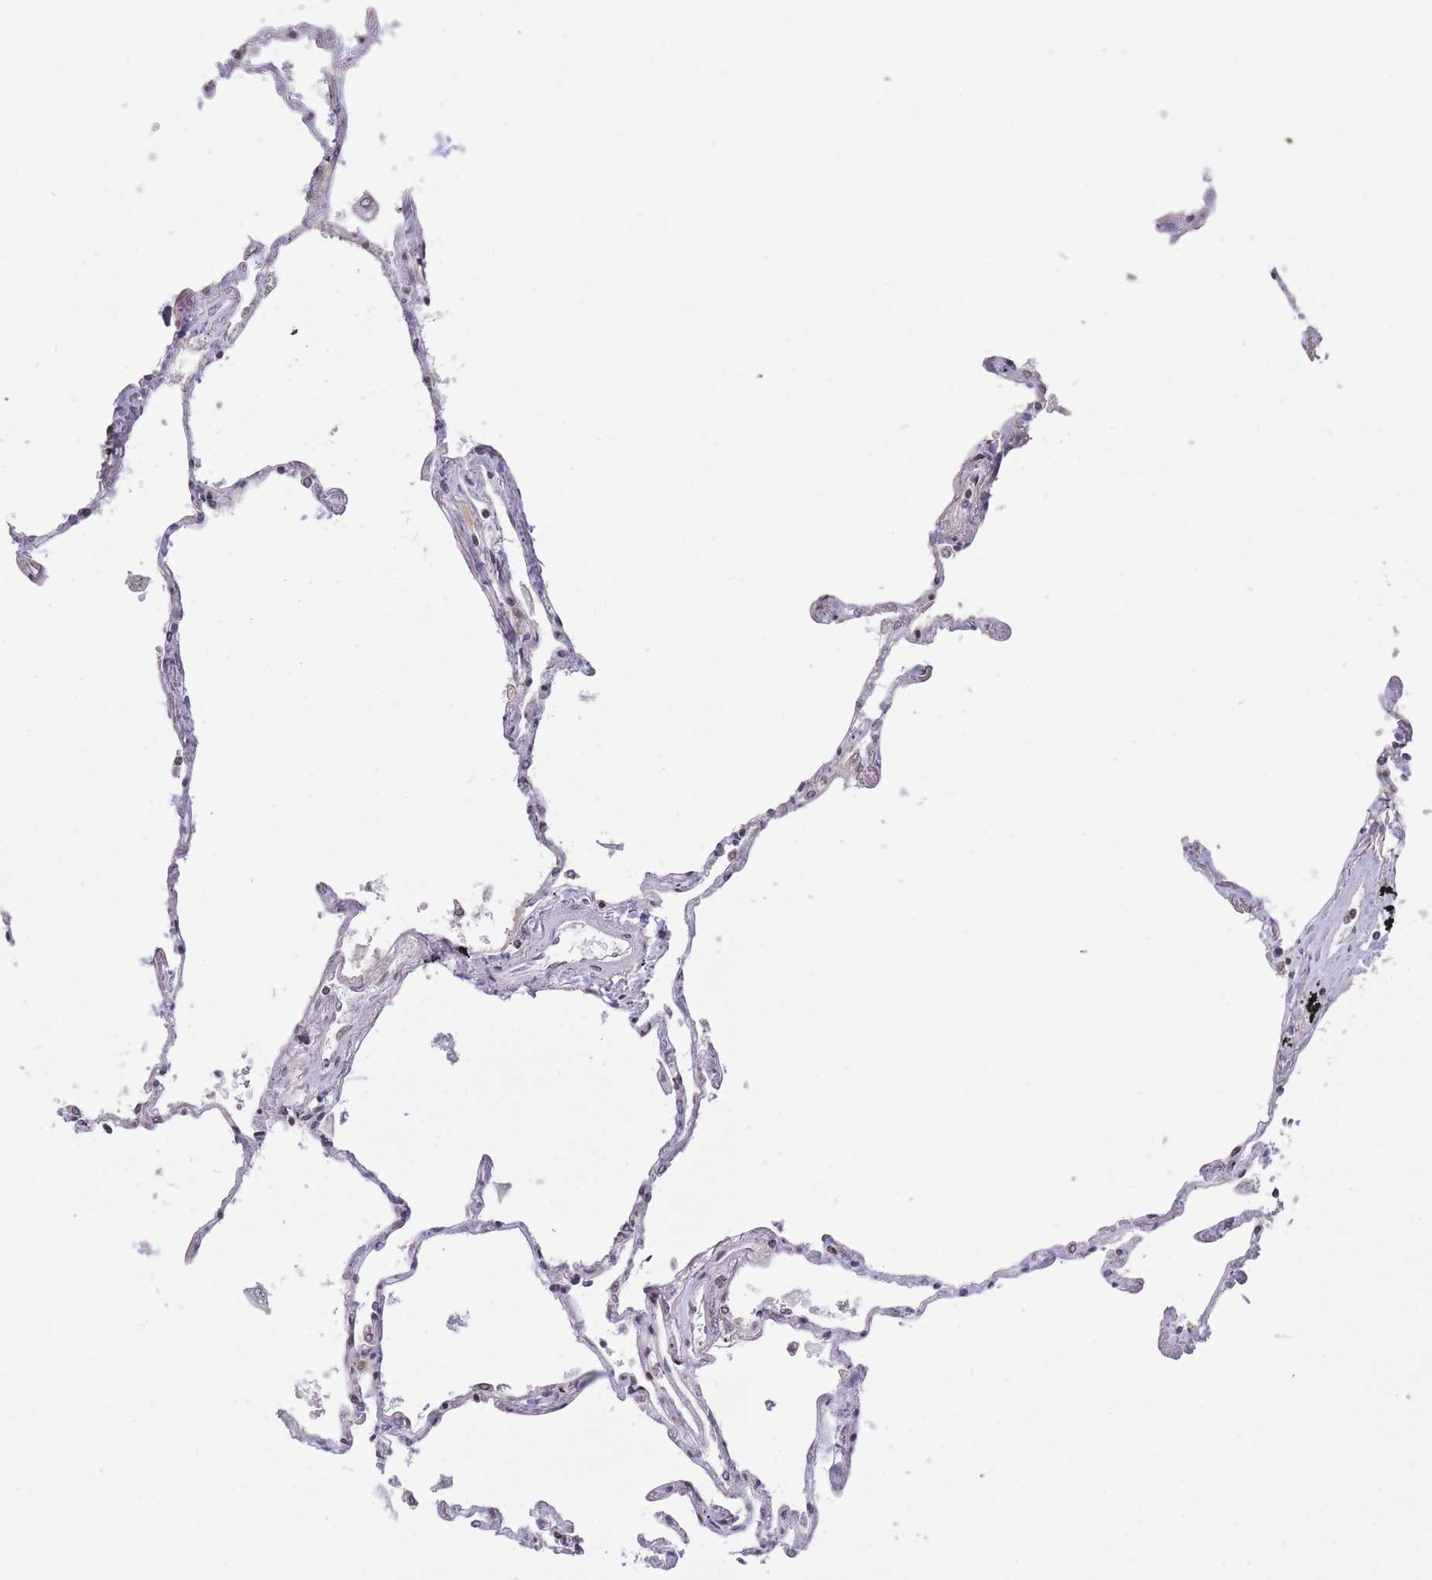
{"staining": {"intensity": "strong", "quantity": "25%-75%", "location": "cytoplasmic/membranous,nuclear"}, "tissue": "lung", "cell_type": "Alveolar cells", "image_type": "normal", "snomed": [{"axis": "morphology", "description": "Normal tissue, NOS"}, {"axis": "topography", "description": "Lung"}], "caption": "DAB (3,3'-diaminobenzidine) immunohistochemical staining of unremarkable human lung demonstrates strong cytoplasmic/membranous,nuclear protein positivity in approximately 25%-75% of alveolar cells.", "gene": "TARBP2", "patient": {"sex": "female", "age": 67}}